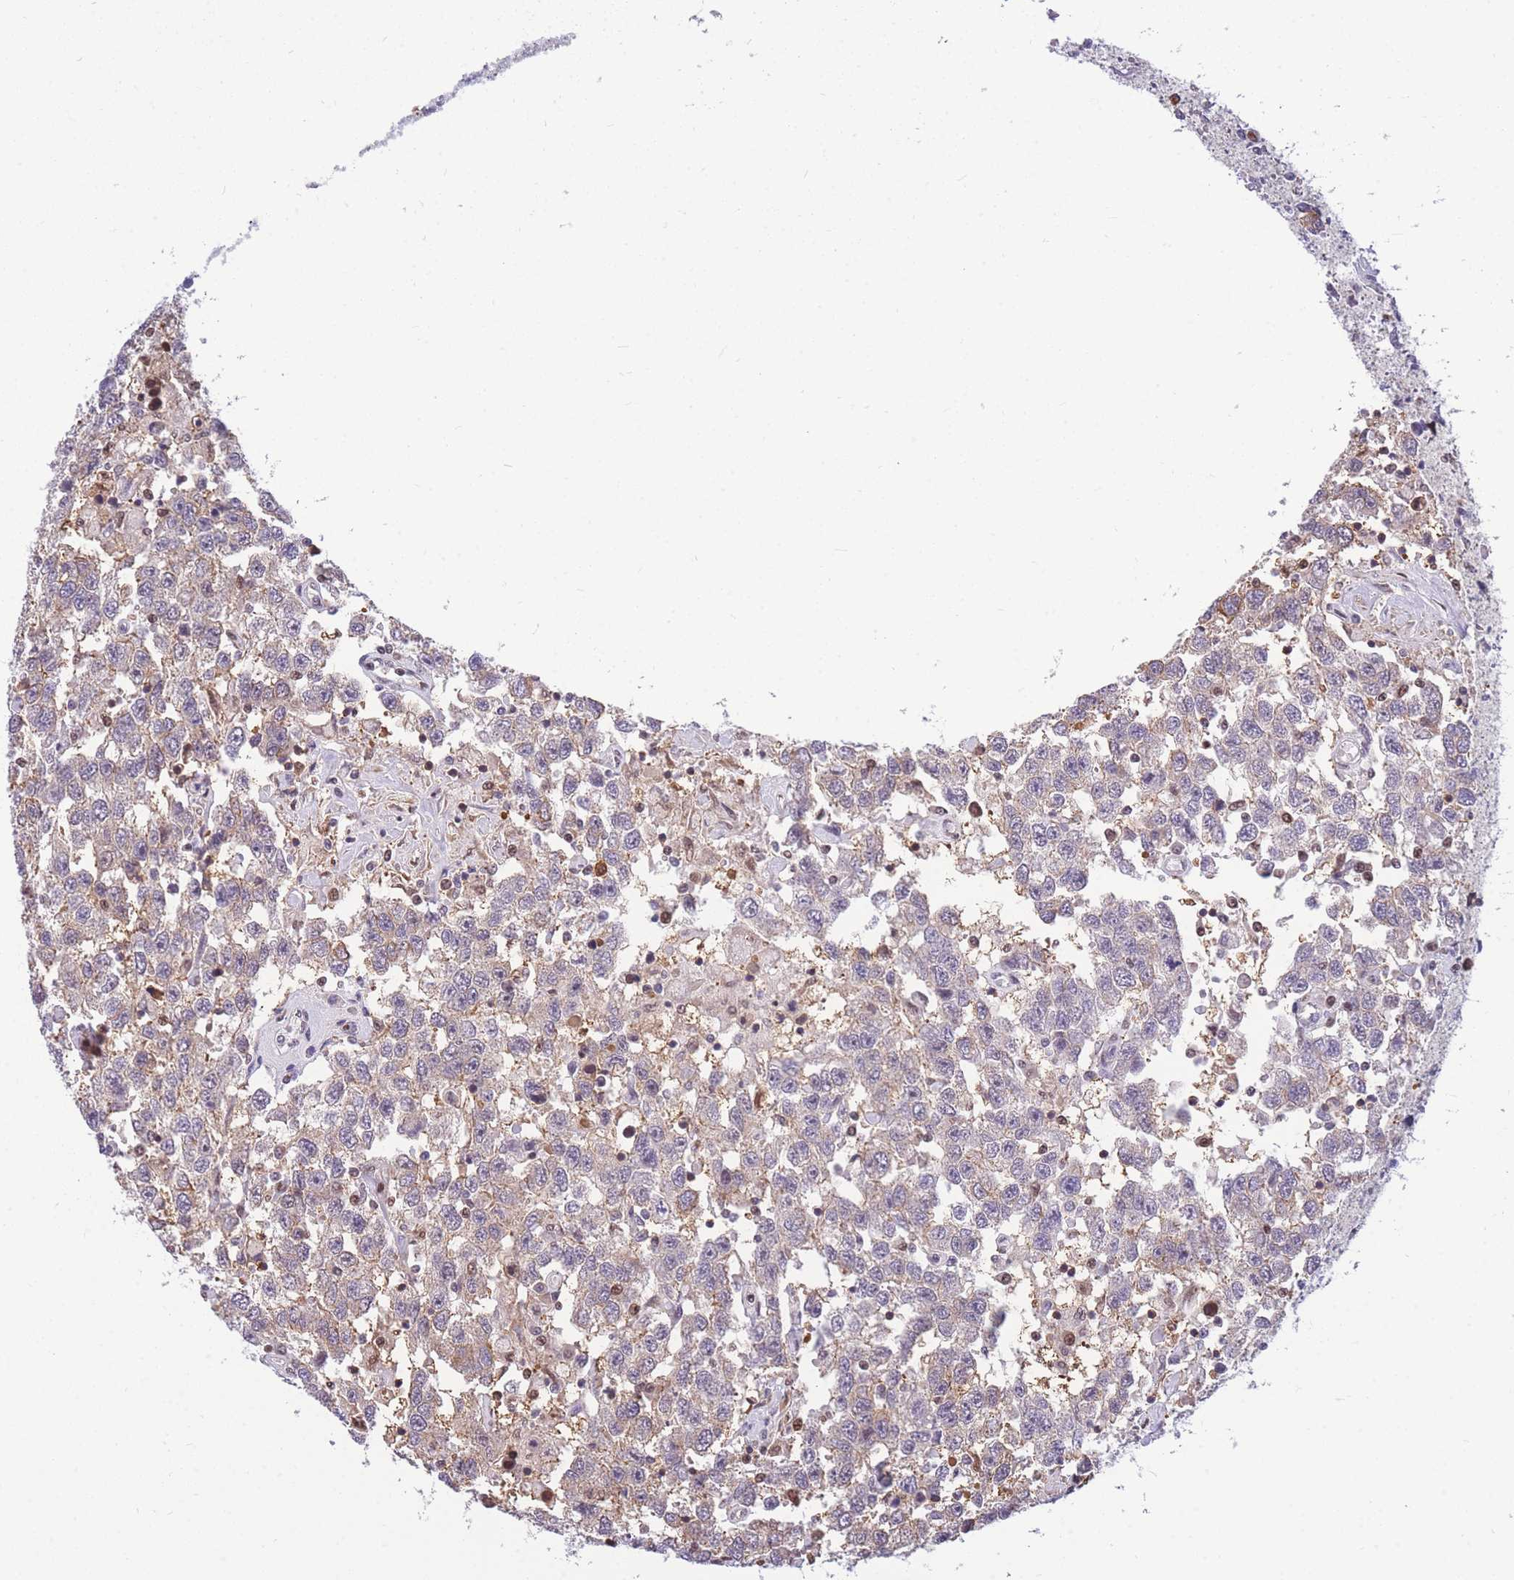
{"staining": {"intensity": "weak", "quantity": "<25%", "location": "cytoplasmic/membranous"}, "tissue": "testis cancer", "cell_type": "Tumor cells", "image_type": "cancer", "snomed": [{"axis": "morphology", "description": "Seminoma, NOS"}, {"axis": "topography", "description": "Testis"}], "caption": "DAB (3,3'-diaminobenzidine) immunohistochemical staining of human testis cancer (seminoma) demonstrates no significant positivity in tumor cells.", "gene": "CRACD", "patient": {"sex": "male", "age": 41}}